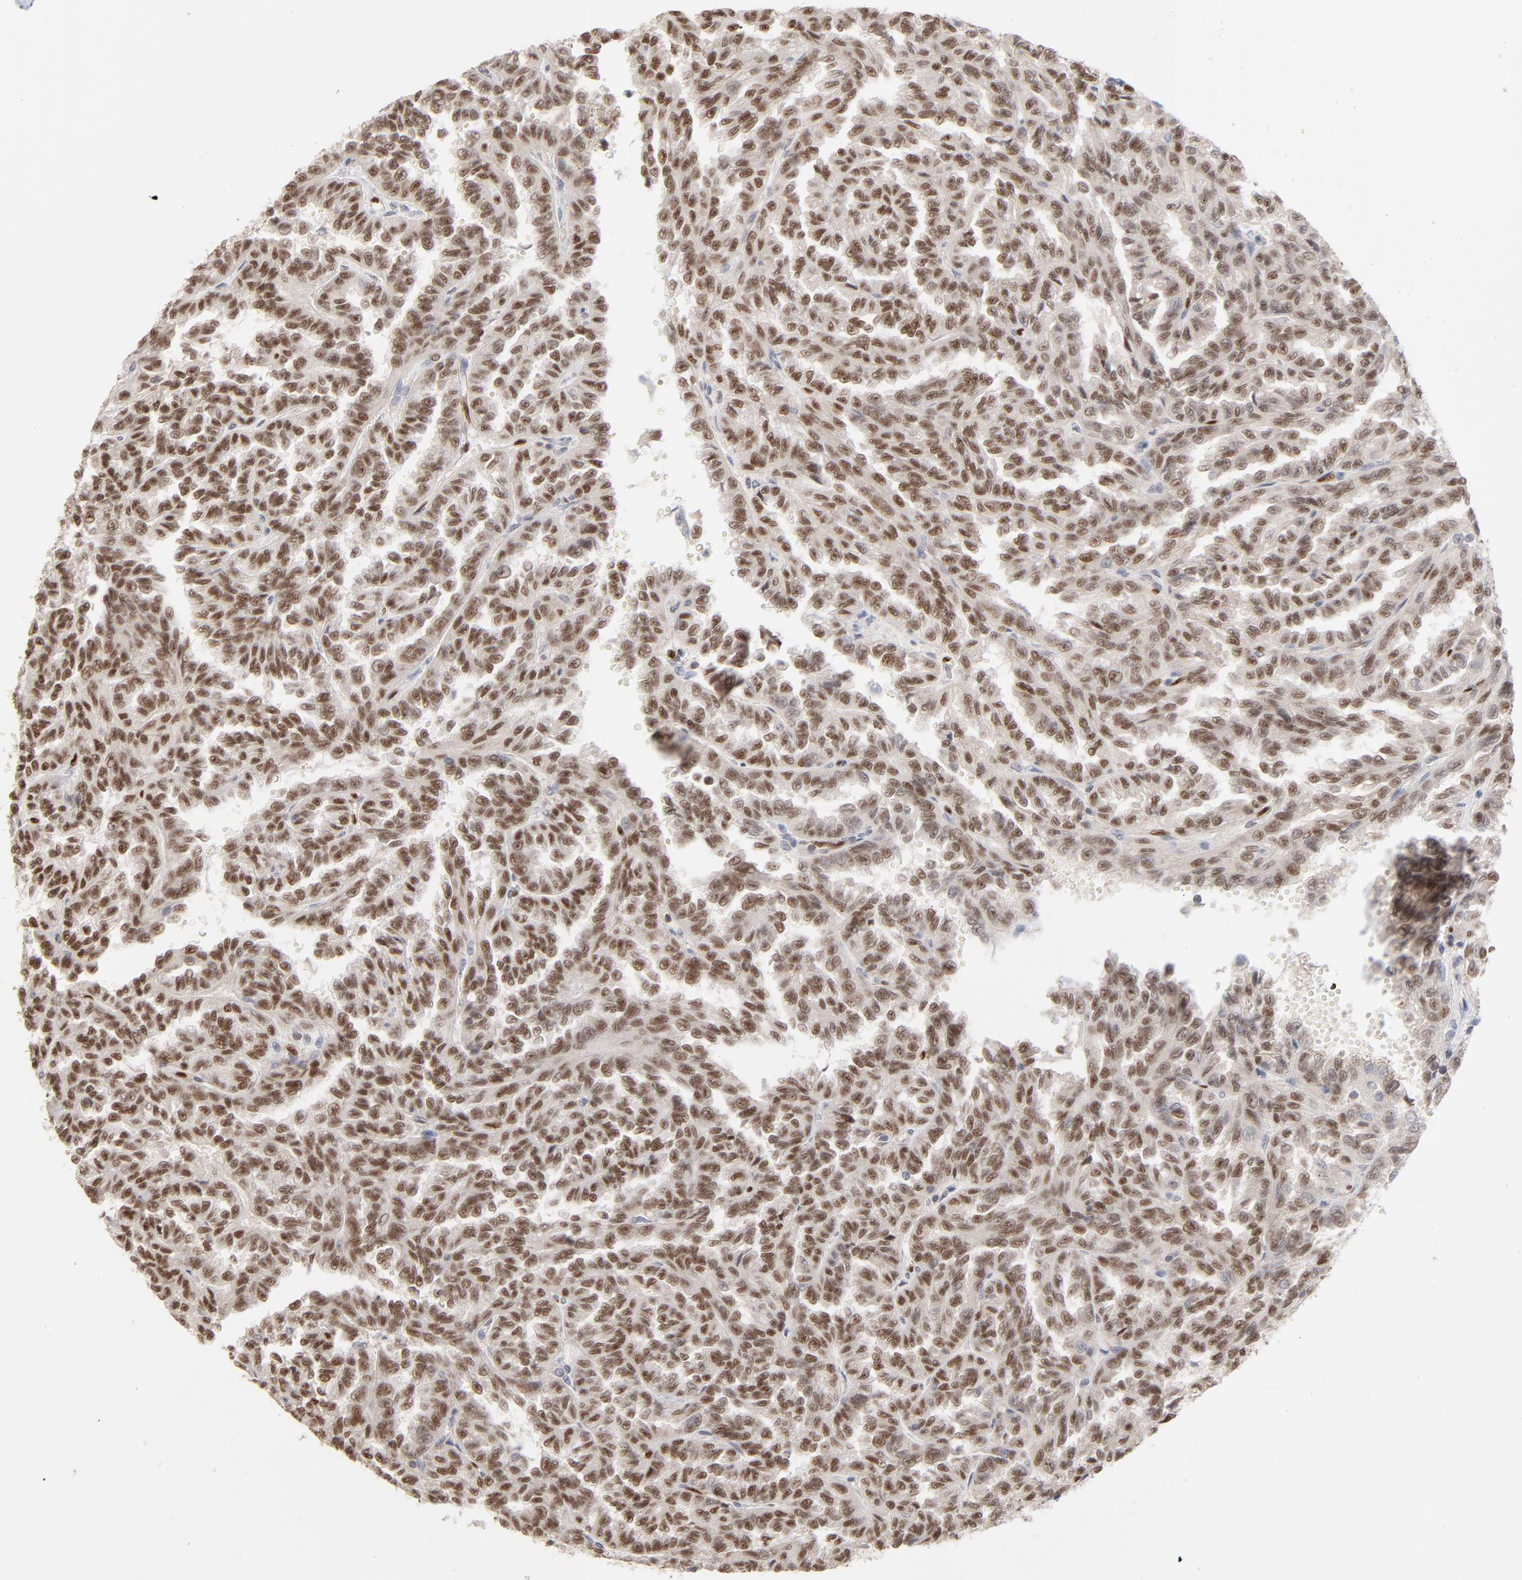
{"staining": {"intensity": "moderate", "quantity": ">75%", "location": "nuclear"}, "tissue": "renal cancer", "cell_type": "Tumor cells", "image_type": "cancer", "snomed": [{"axis": "morphology", "description": "Inflammation, NOS"}, {"axis": "morphology", "description": "Adenocarcinoma, NOS"}, {"axis": "topography", "description": "Kidney"}], "caption": "Immunohistochemical staining of renal cancer (adenocarcinoma) exhibits moderate nuclear protein positivity in about >75% of tumor cells. (IHC, brightfield microscopy, high magnification).", "gene": "NFIB", "patient": {"sex": "male", "age": 68}}